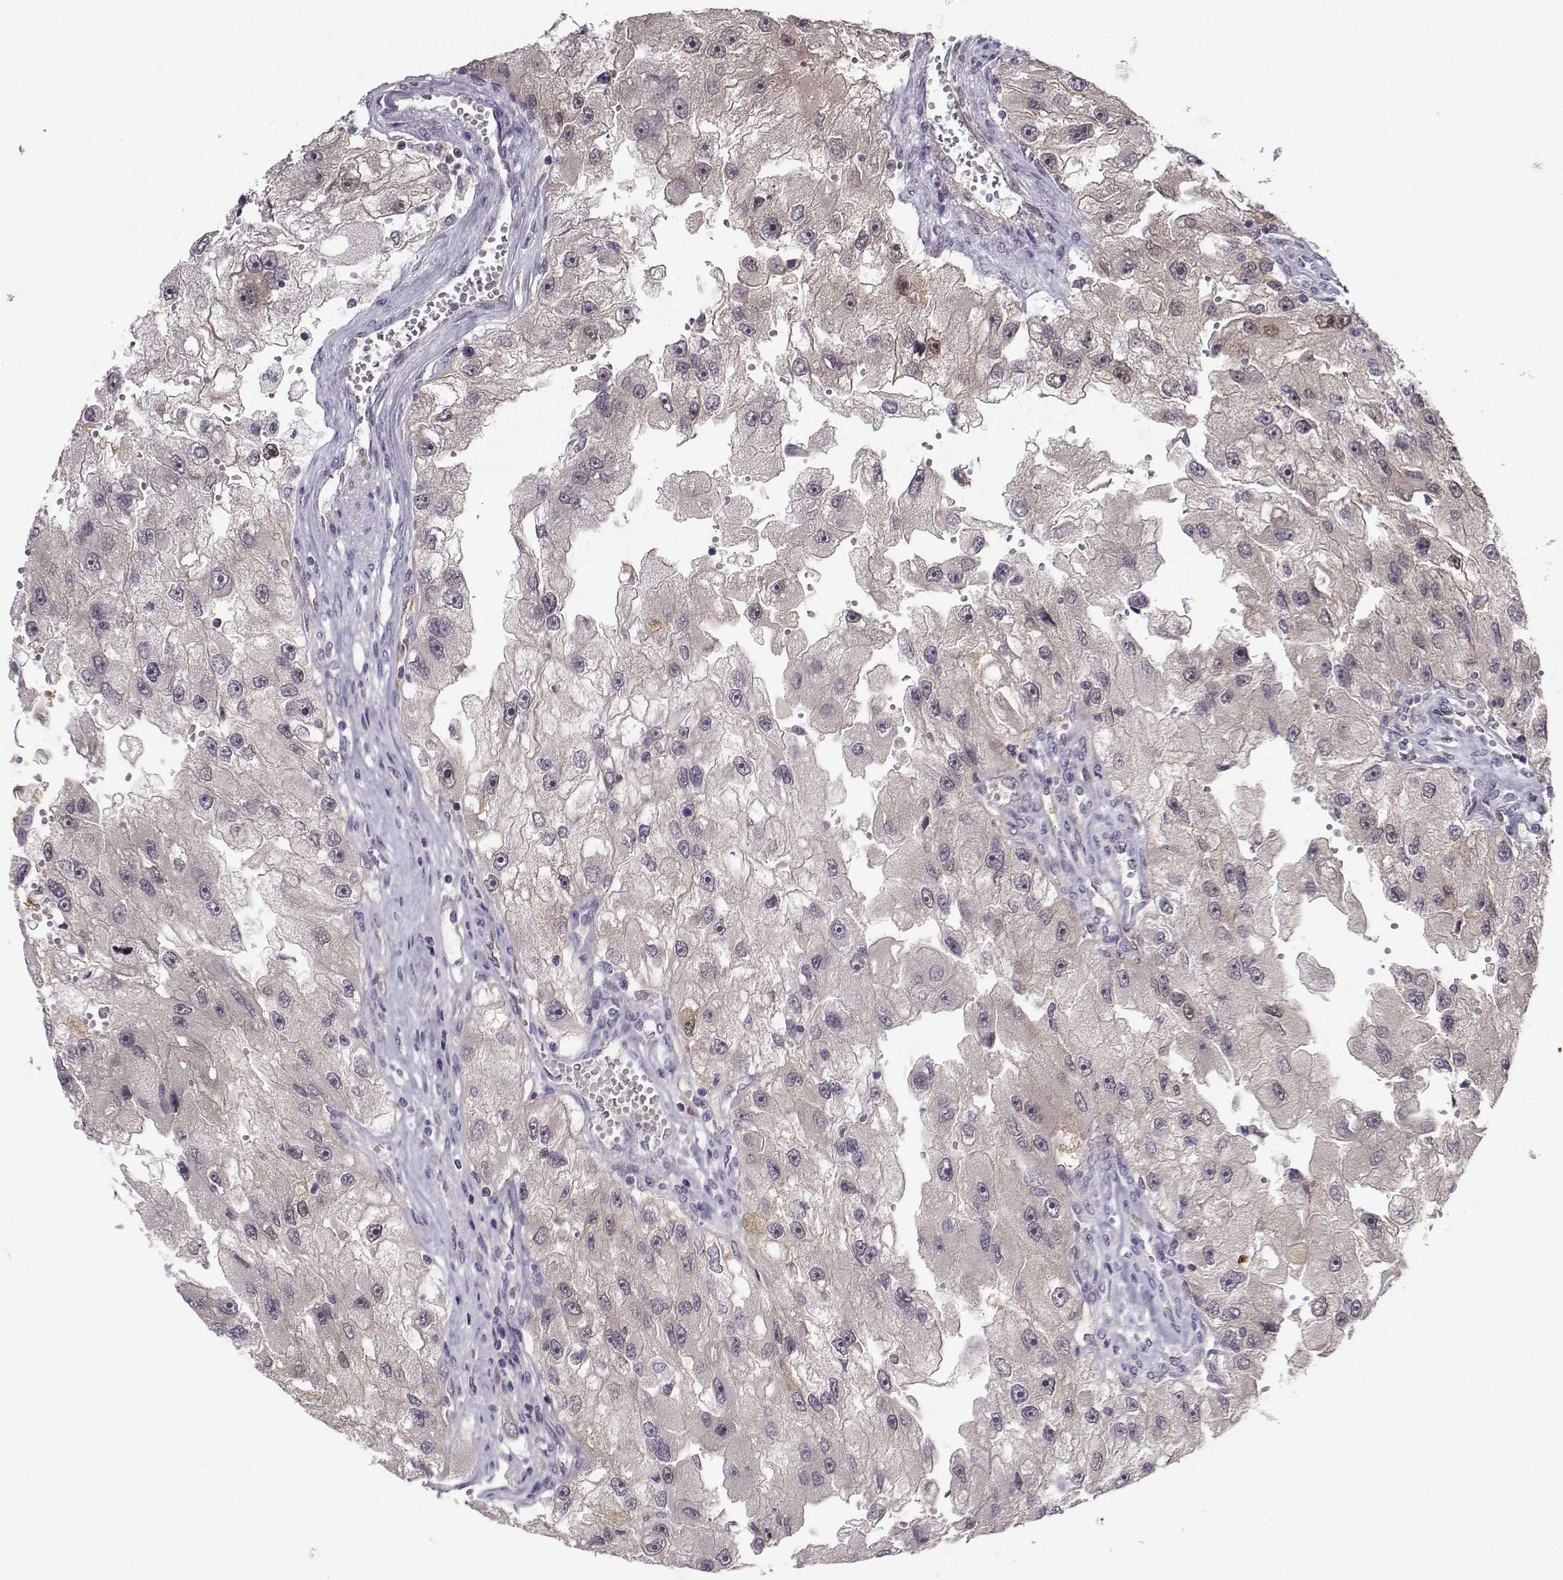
{"staining": {"intensity": "weak", "quantity": "<25%", "location": "cytoplasmic/membranous"}, "tissue": "renal cancer", "cell_type": "Tumor cells", "image_type": "cancer", "snomed": [{"axis": "morphology", "description": "Adenocarcinoma, NOS"}, {"axis": "topography", "description": "Kidney"}], "caption": "There is no significant positivity in tumor cells of renal adenocarcinoma.", "gene": "NQO1", "patient": {"sex": "male", "age": 63}}